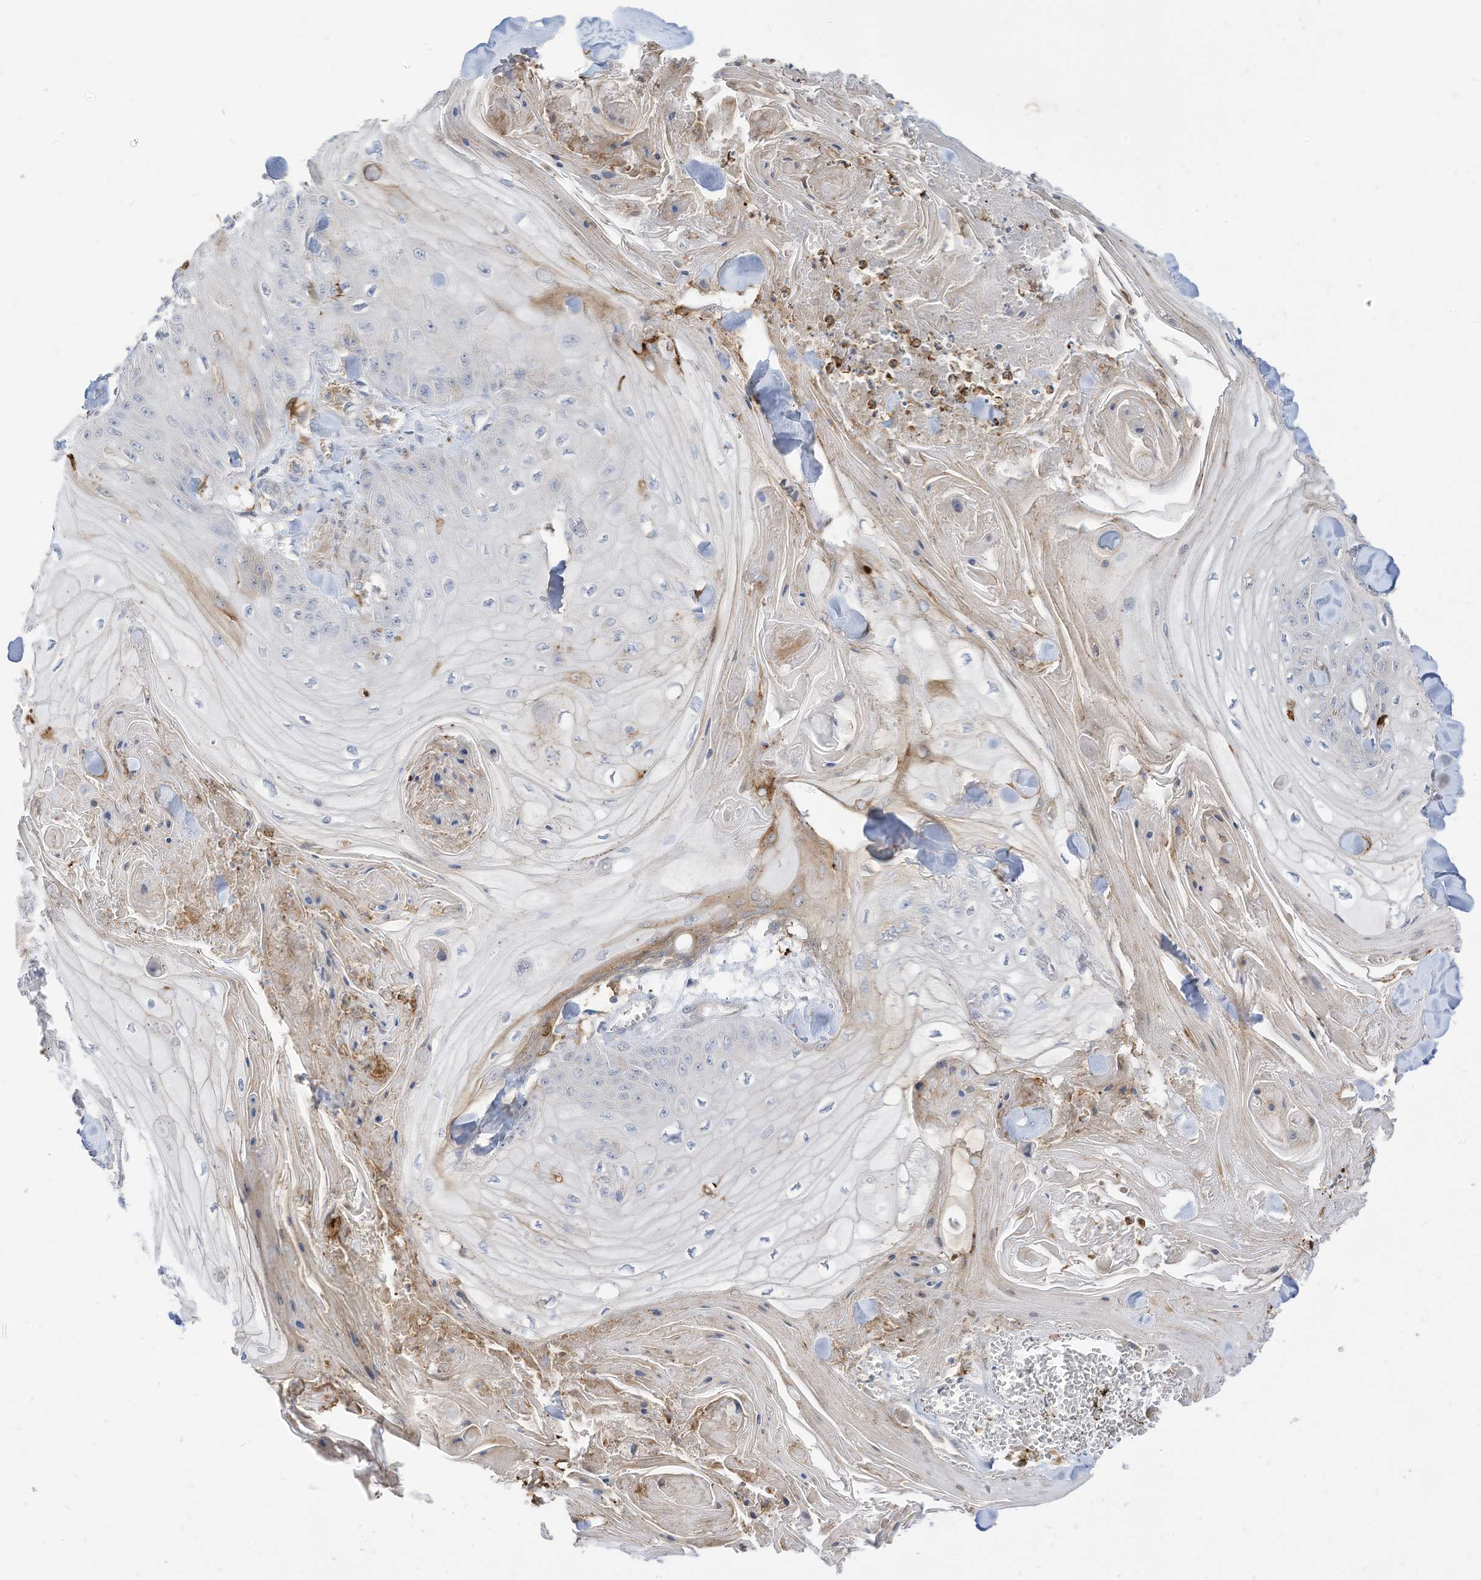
{"staining": {"intensity": "negative", "quantity": "none", "location": "none"}, "tissue": "skin cancer", "cell_type": "Tumor cells", "image_type": "cancer", "snomed": [{"axis": "morphology", "description": "Squamous cell carcinoma, NOS"}, {"axis": "topography", "description": "Skin"}], "caption": "The immunohistochemistry (IHC) micrograph has no significant staining in tumor cells of skin cancer (squamous cell carcinoma) tissue. (Brightfield microscopy of DAB immunohistochemistry at high magnification).", "gene": "ATP13A1", "patient": {"sex": "male", "age": 74}}